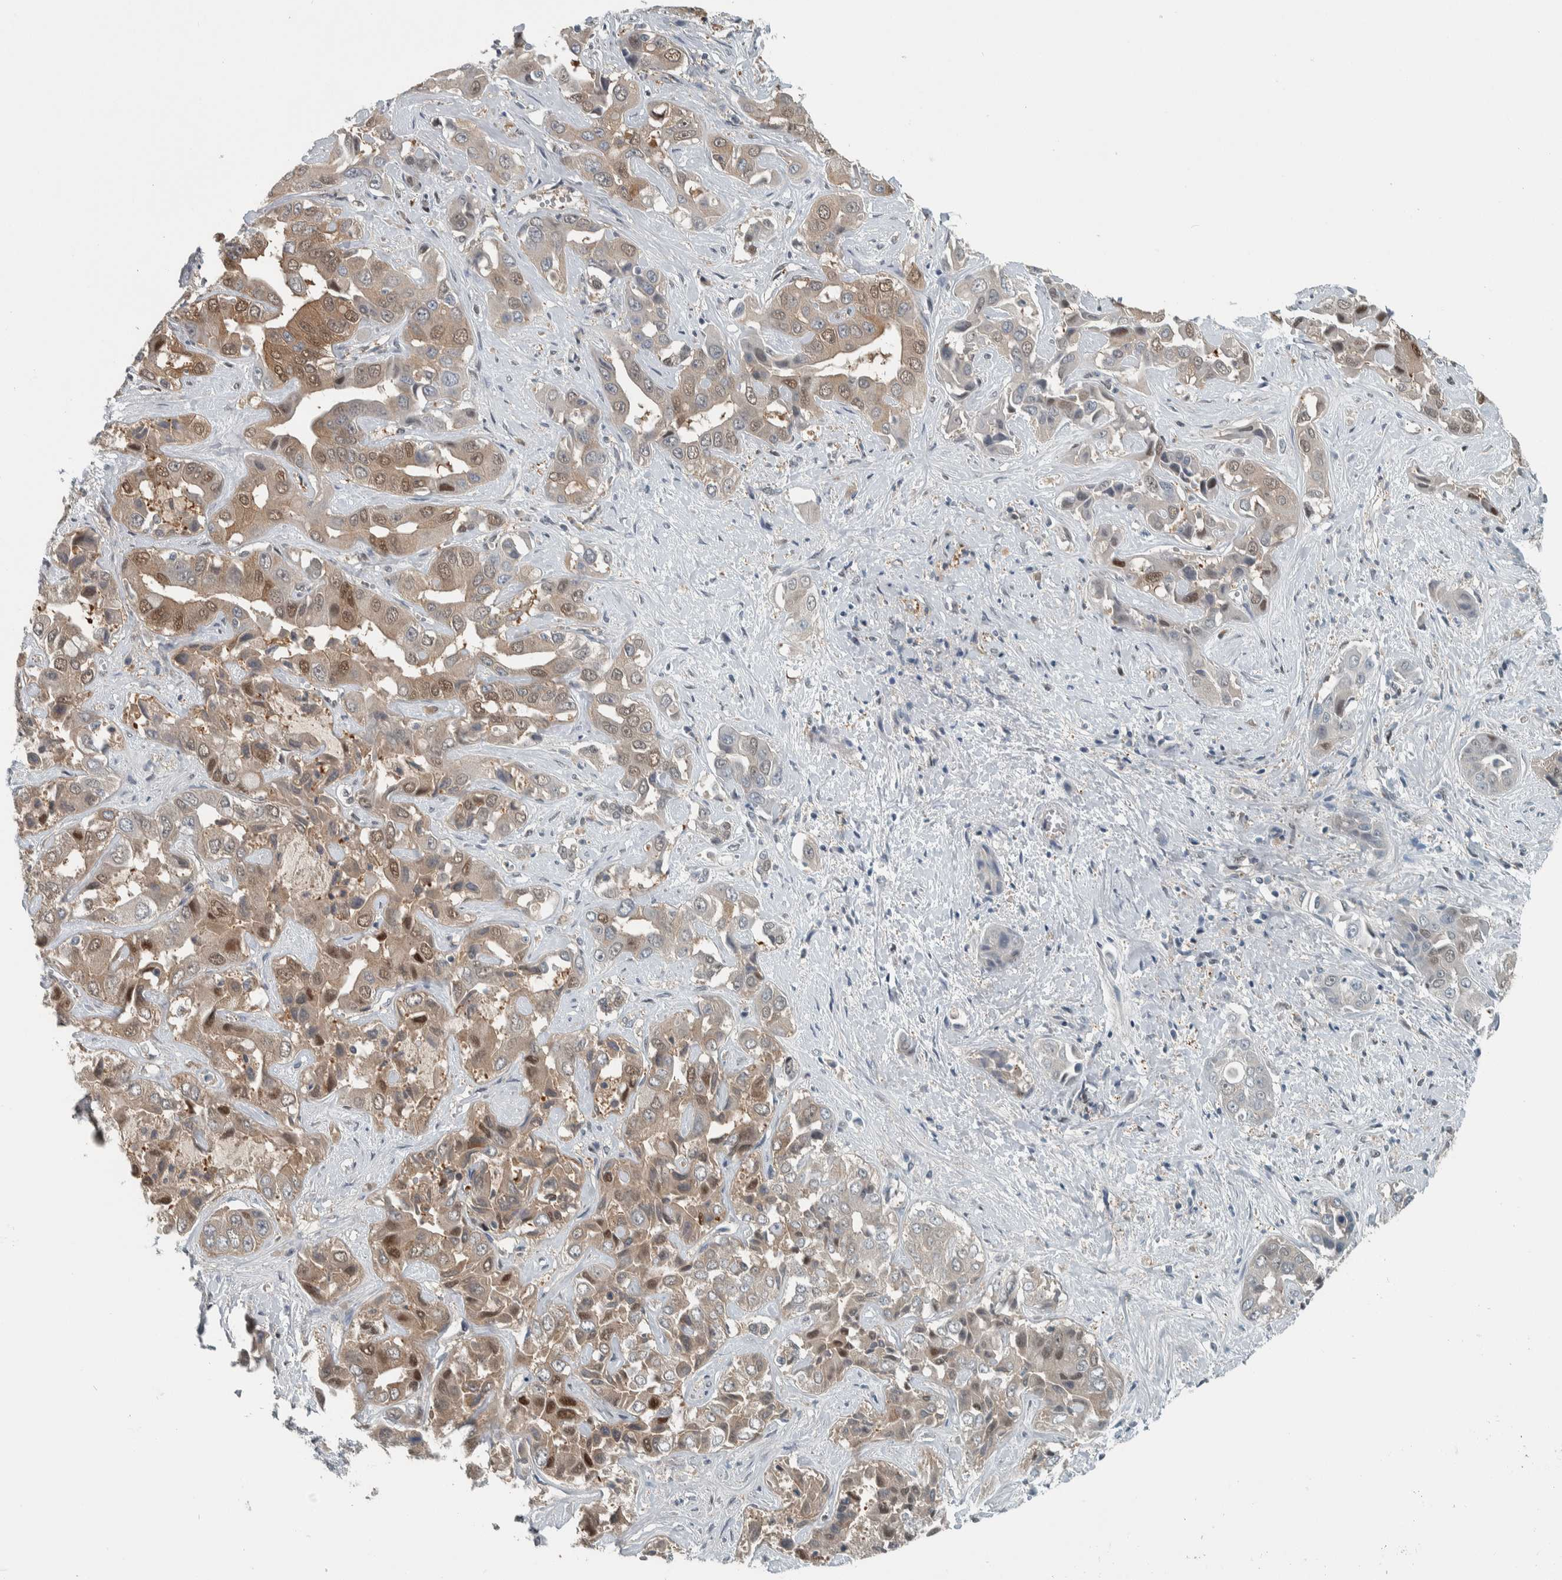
{"staining": {"intensity": "weak", "quantity": ">75%", "location": "cytoplasmic/membranous,nuclear"}, "tissue": "liver cancer", "cell_type": "Tumor cells", "image_type": "cancer", "snomed": [{"axis": "morphology", "description": "Cholangiocarcinoma"}, {"axis": "topography", "description": "Liver"}], "caption": "This is a histology image of IHC staining of liver cancer, which shows weak positivity in the cytoplasmic/membranous and nuclear of tumor cells.", "gene": "ALAD", "patient": {"sex": "female", "age": 52}}